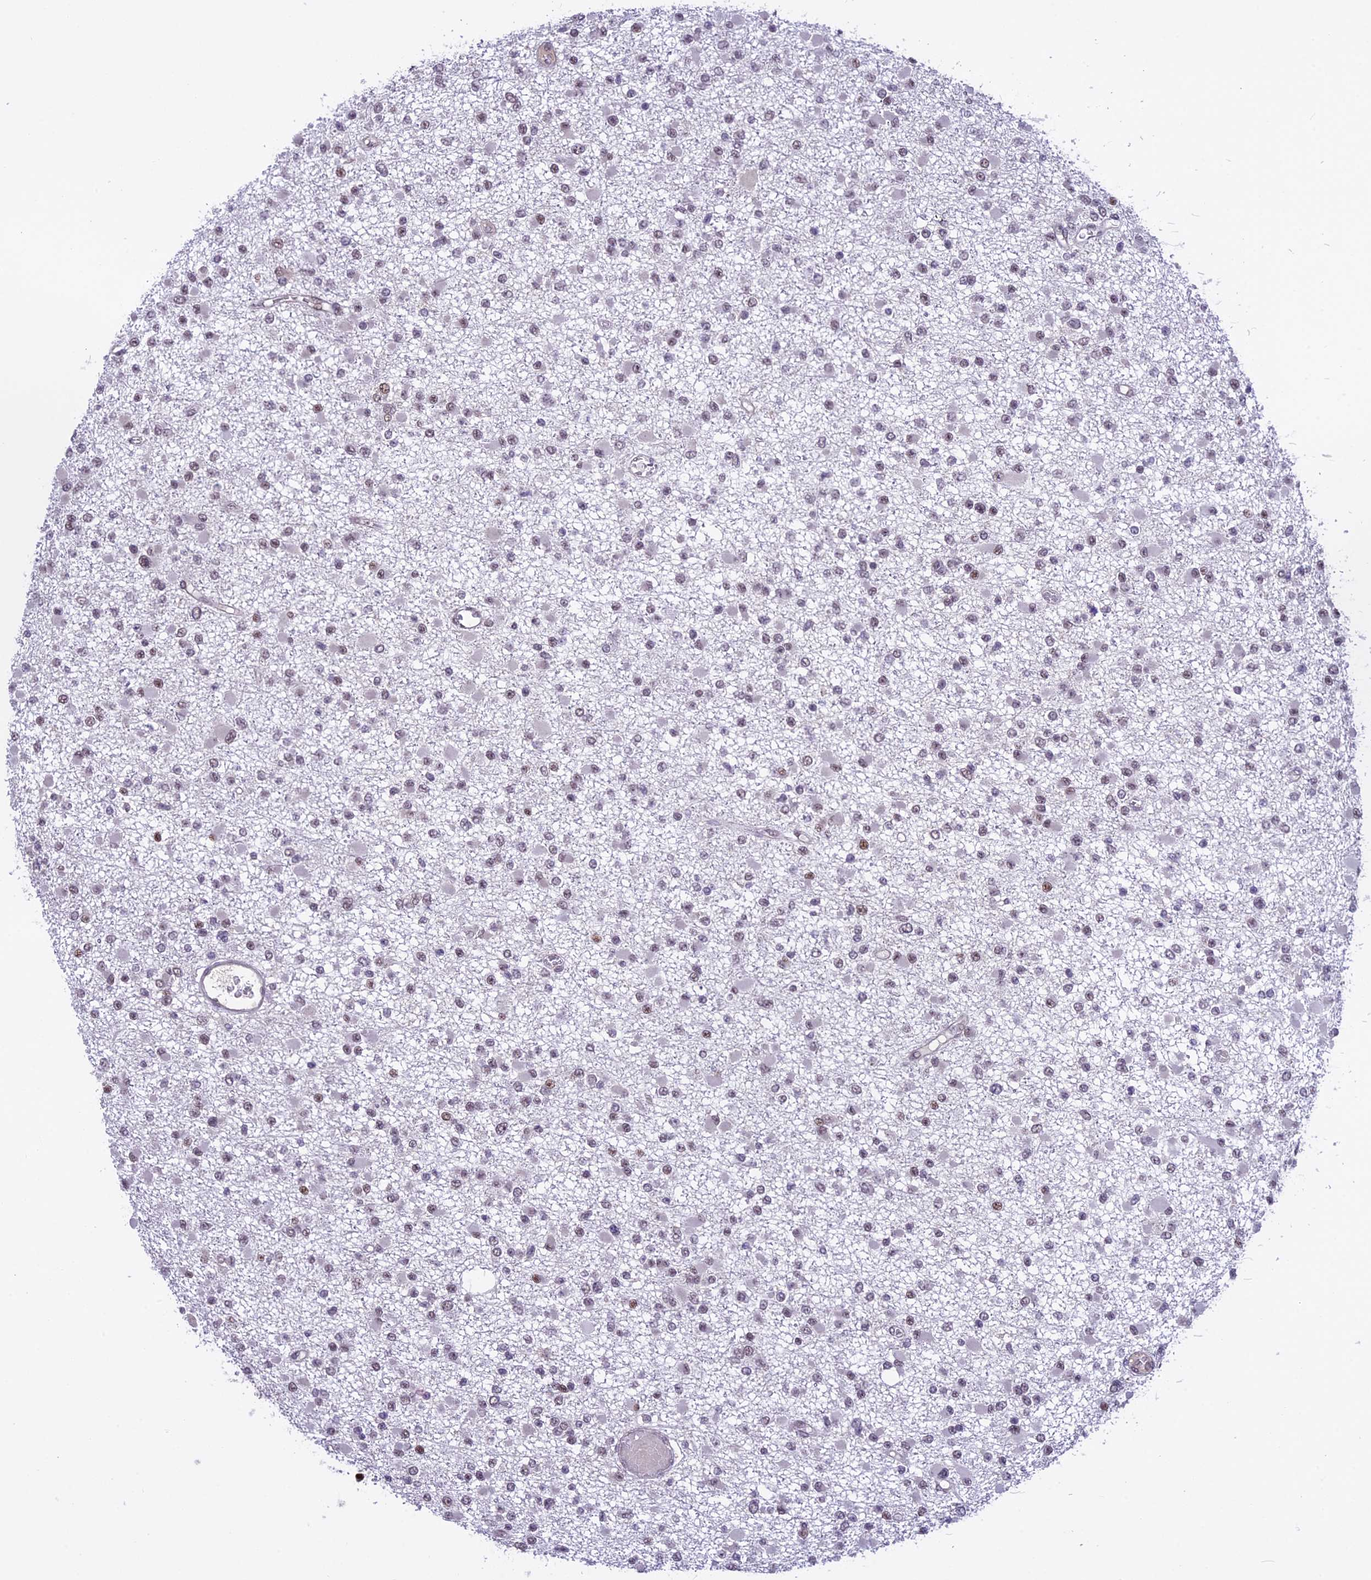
{"staining": {"intensity": "weak", "quantity": "25%-75%", "location": "nuclear"}, "tissue": "glioma", "cell_type": "Tumor cells", "image_type": "cancer", "snomed": [{"axis": "morphology", "description": "Glioma, malignant, Low grade"}, {"axis": "topography", "description": "Brain"}], "caption": "An image showing weak nuclear positivity in approximately 25%-75% of tumor cells in malignant low-grade glioma, as visualized by brown immunohistochemical staining.", "gene": "TCP11L2", "patient": {"sex": "female", "age": 22}}